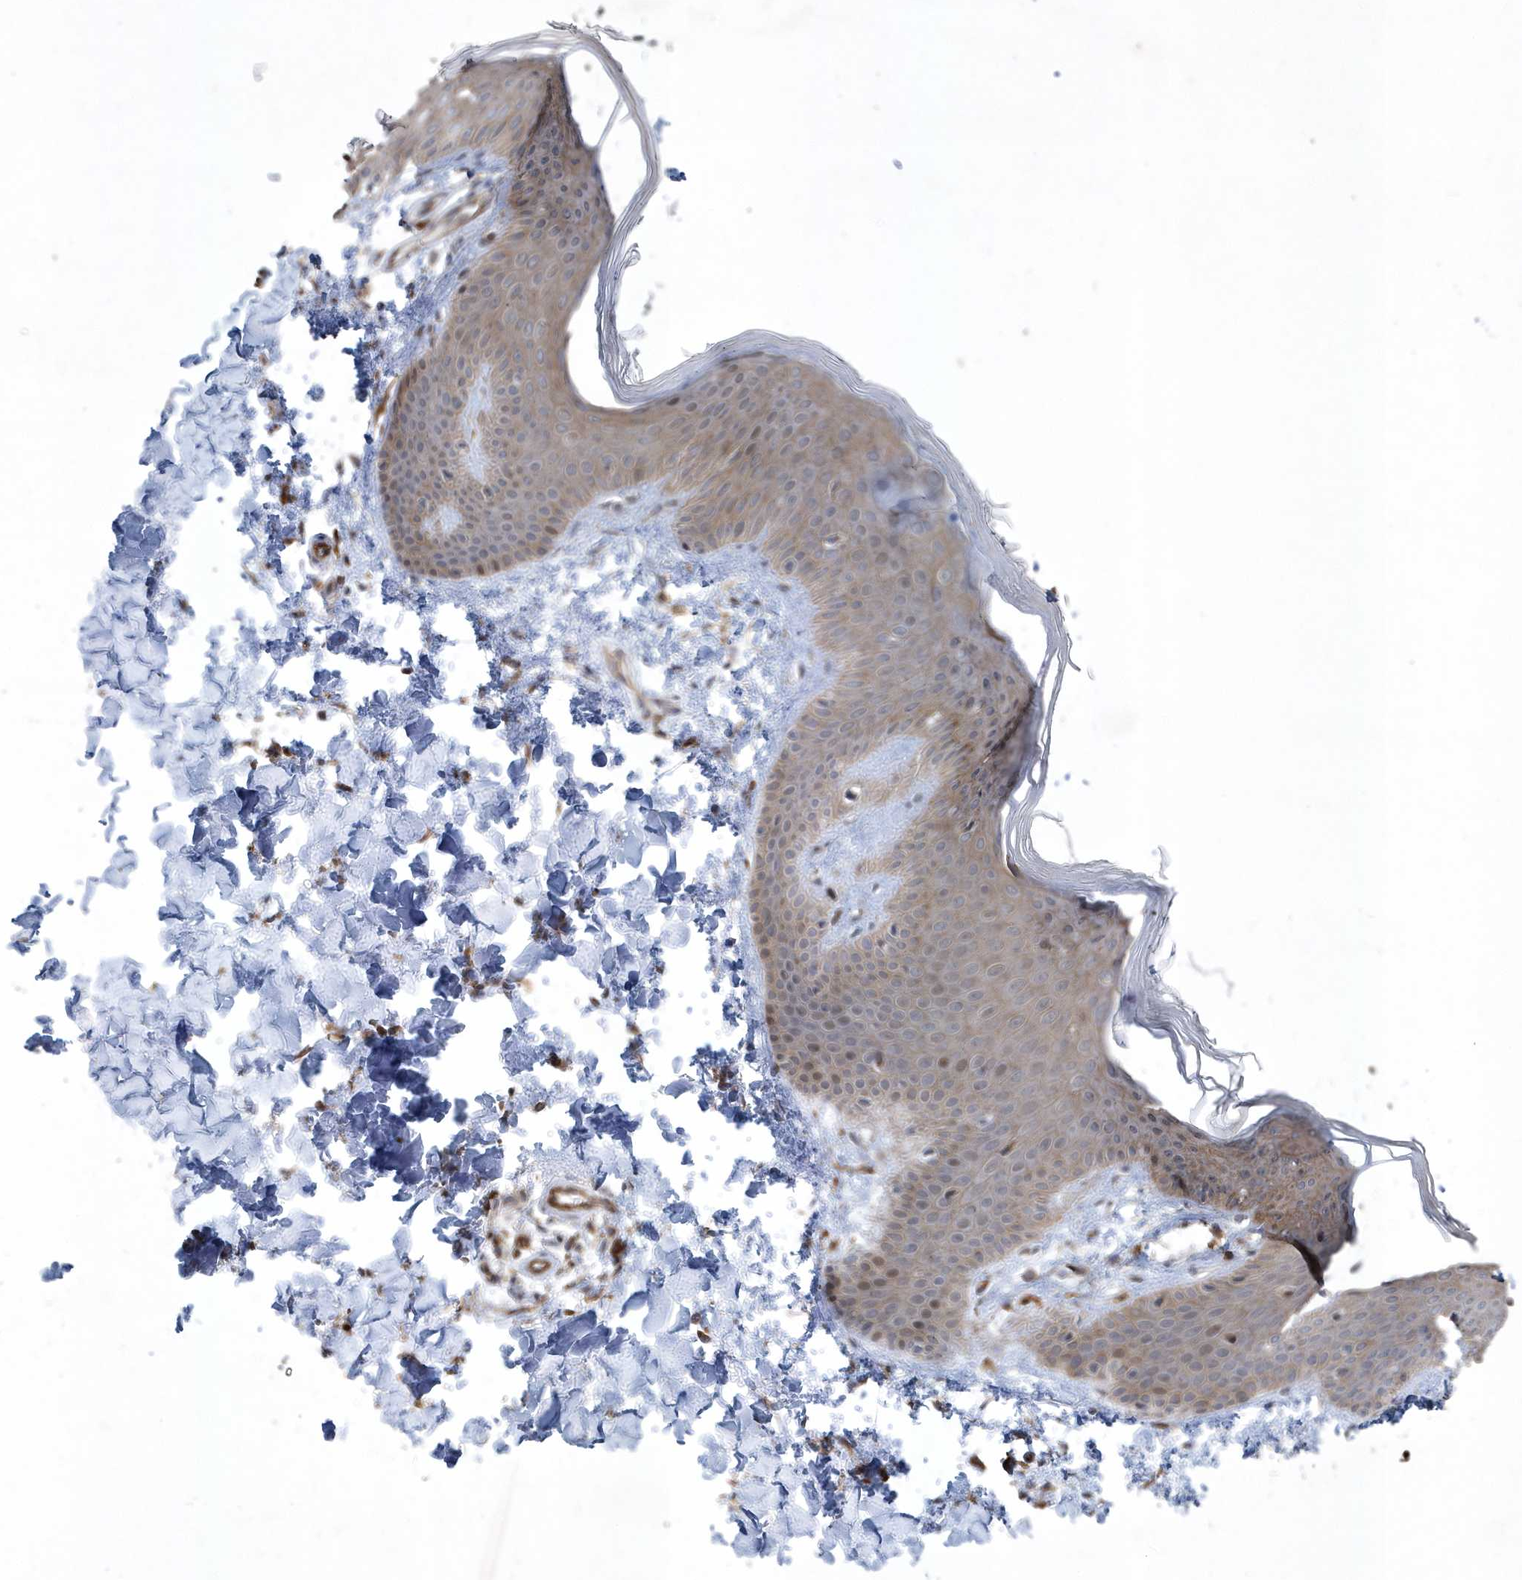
{"staining": {"intensity": "moderate", "quantity": "25%-75%", "location": "cytoplasmic/membranous"}, "tissue": "skin", "cell_type": "Fibroblasts", "image_type": "normal", "snomed": [{"axis": "morphology", "description": "Normal tissue, NOS"}, {"axis": "topography", "description": "Skin"}], "caption": "Immunohistochemistry micrograph of benign skin: skin stained using immunohistochemistry demonstrates medium levels of moderate protein expression localized specifically in the cytoplasmic/membranous of fibroblasts, appearing as a cytoplasmic/membranous brown color.", "gene": "N4BP2", "patient": {"sex": "male", "age": 36}}